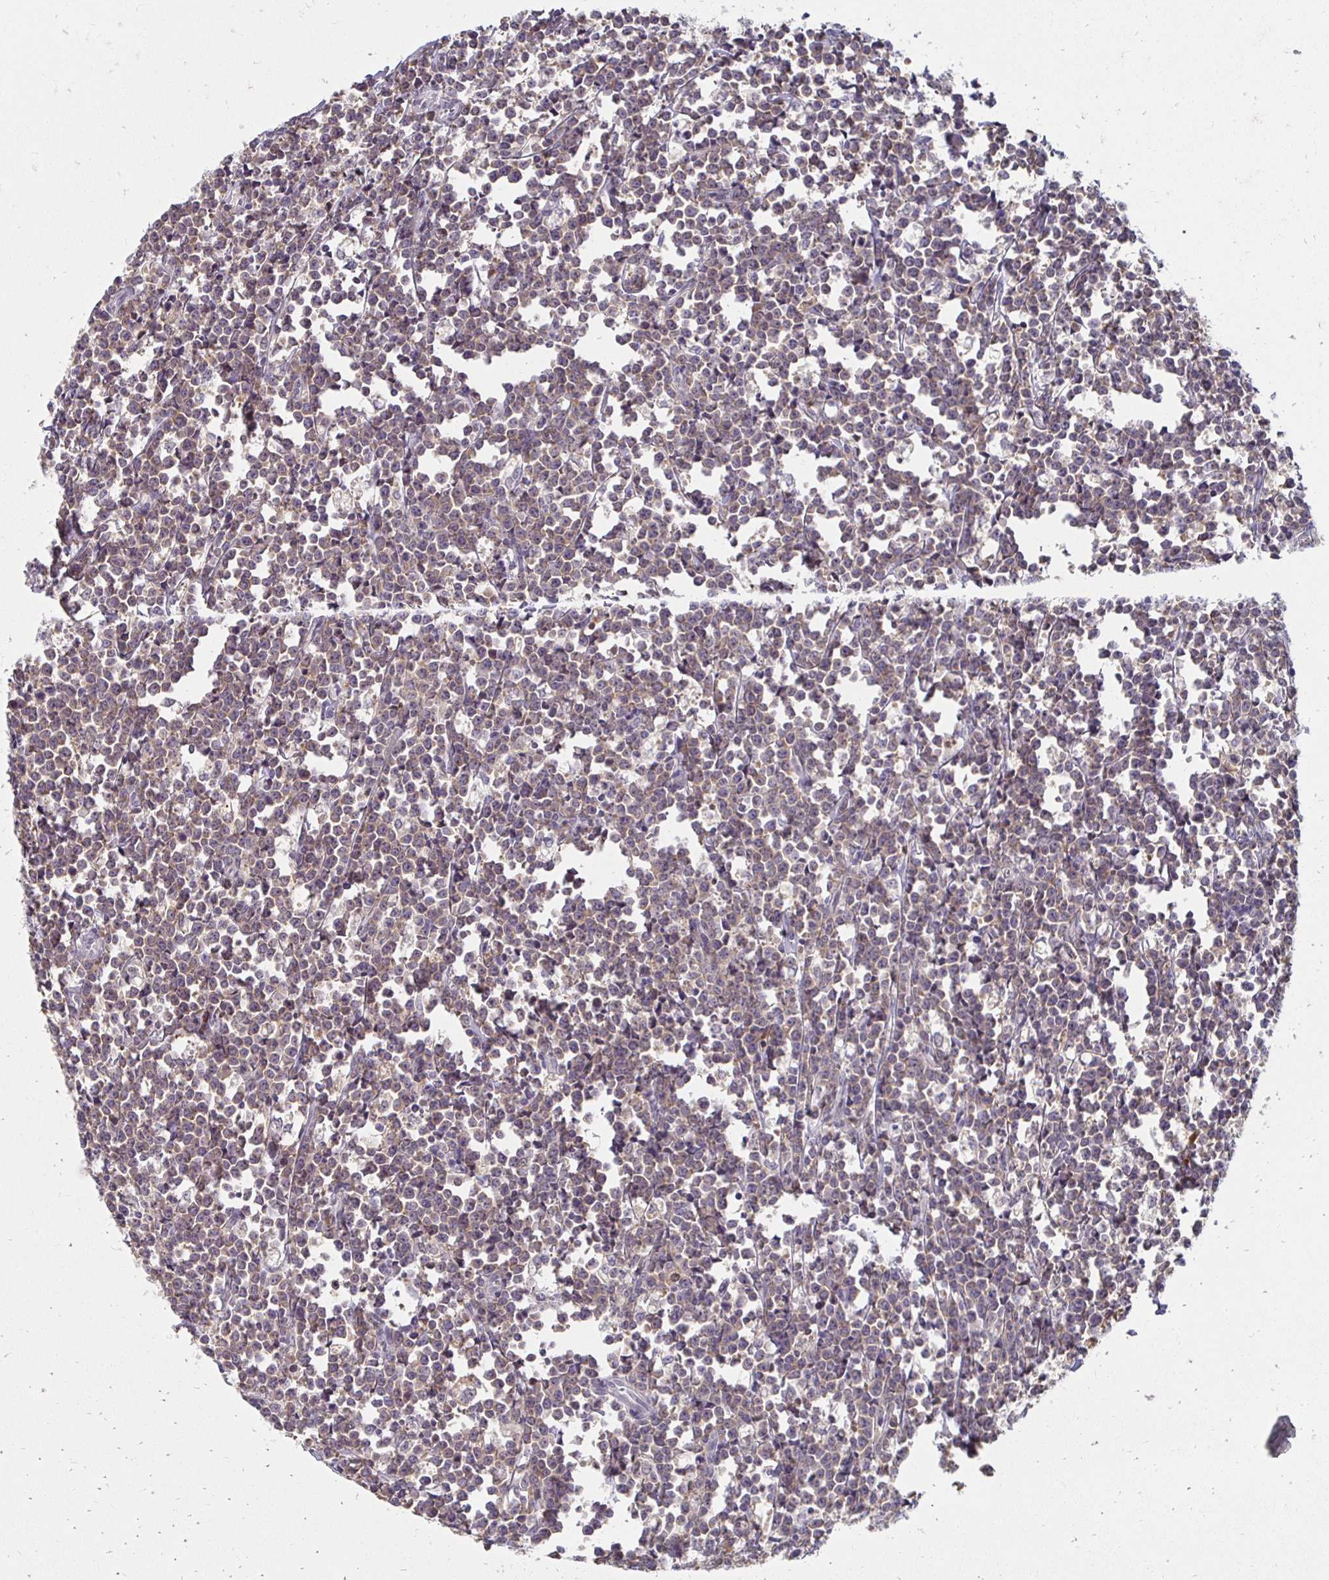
{"staining": {"intensity": "weak", "quantity": ">75%", "location": "cytoplasmic/membranous"}, "tissue": "lymphoma", "cell_type": "Tumor cells", "image_type": "cancer", "snomed": [{"axis": "morphology", "description": "Malignant lymphoma, non-Hodgkin's type, High grade"}, {"axis": "topography", "description": "Small intestine"}], "caption": "Approximately >75% of tumor cells in lymphoma display weak cytoplasmic/membranous protein positivity as visualized by brown immunohistochemical staining.", "gene": "PADI2", "patient": {"sex": "female", "age": 56}}